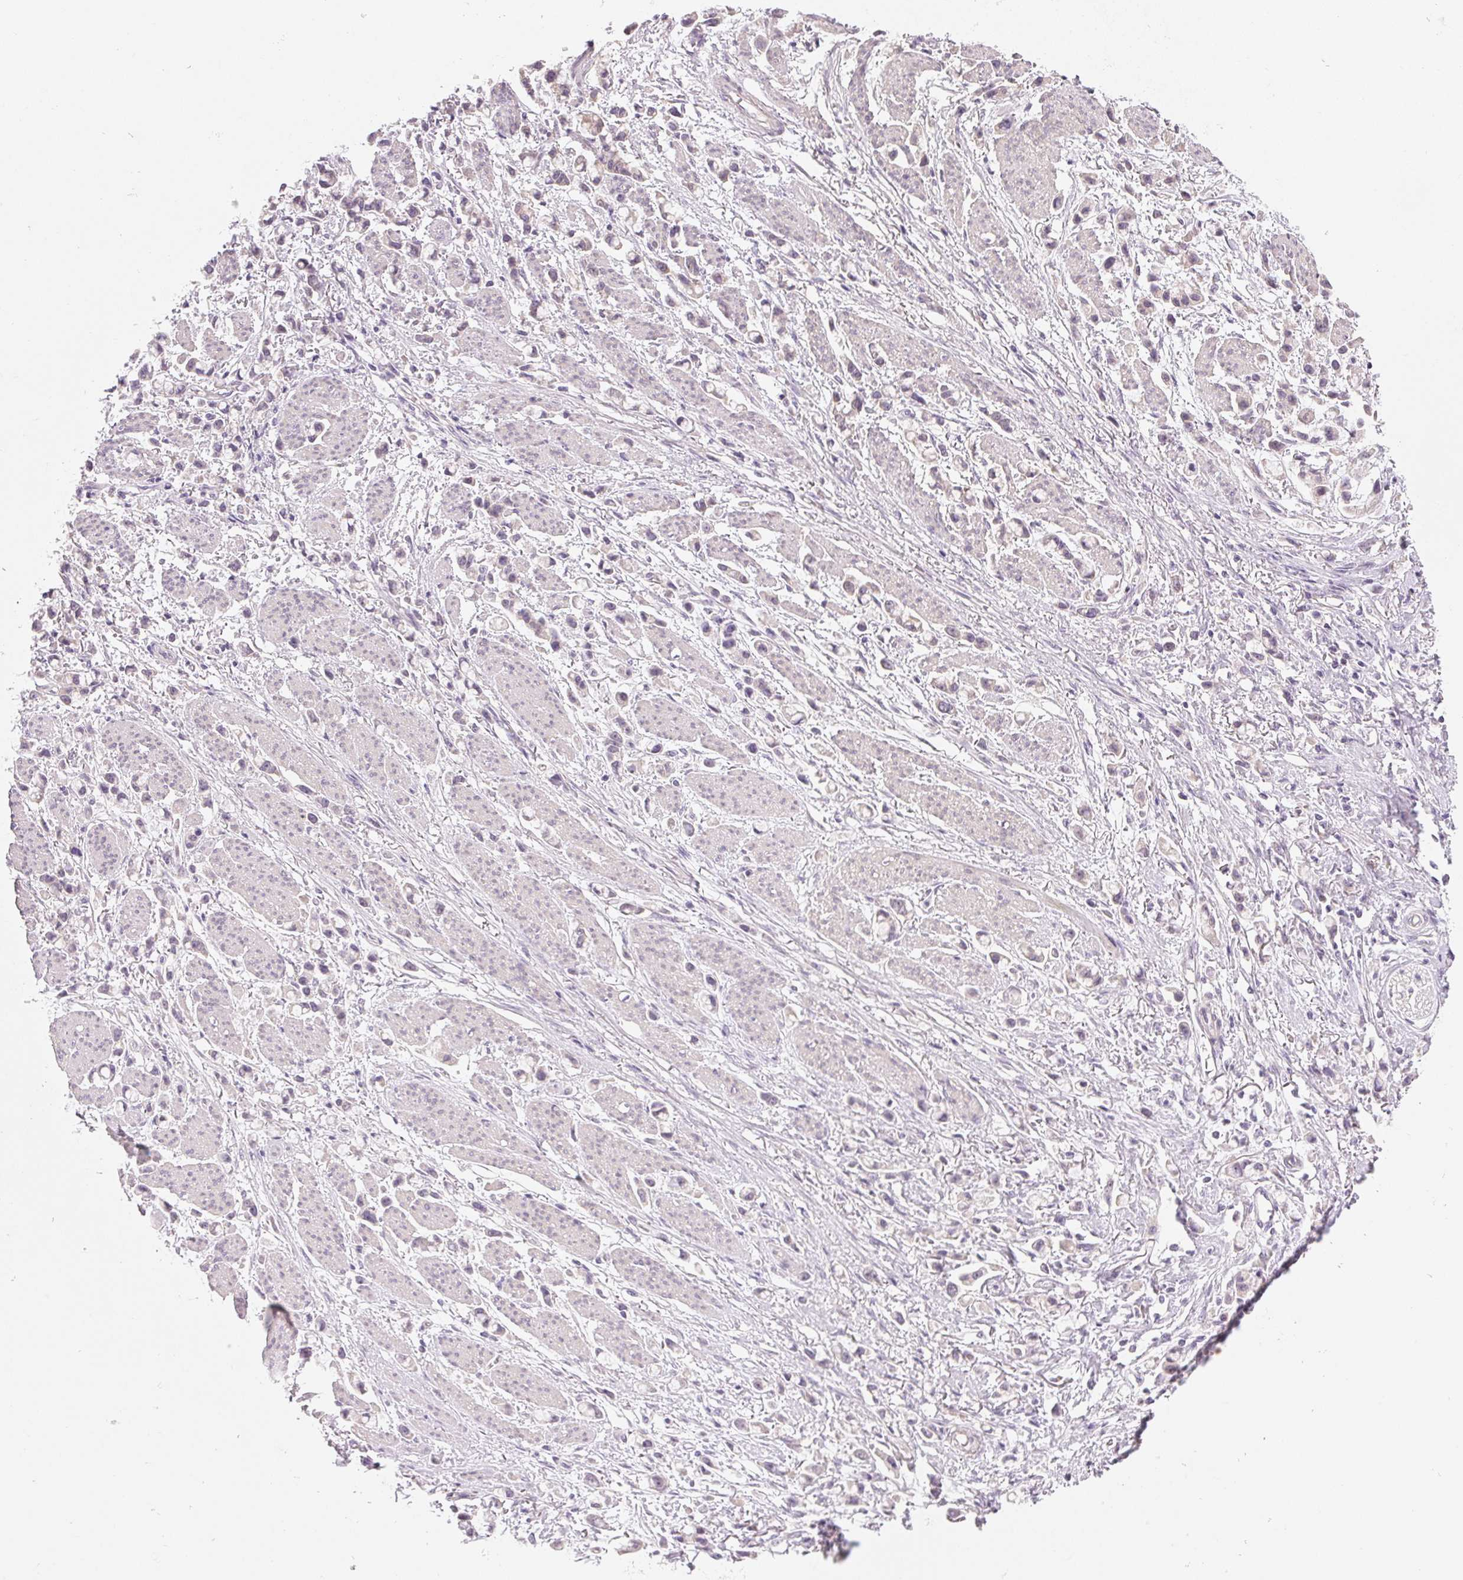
{"staining": {"intensity": "negative", "quantity": "none", "location": "none"}, "tissue": "stomach cancer", "cell_type": "Tumor cells", "image_type": "cancer", "snomed": [{"axis": "morphology", "description": "Adenocarcinoma, NOS"}, {"axis": "topography", "description": "Stomach"}], "caption": "Immunohistochemistry histopathology image of neoplastic tissue: human stomach cancer (adenocarcinoma) stained with DAB demonstrates no significant protein positivity in tumor cells.", "gene": "MYBL1", "patient": {"sex": "female", "age": 81}}